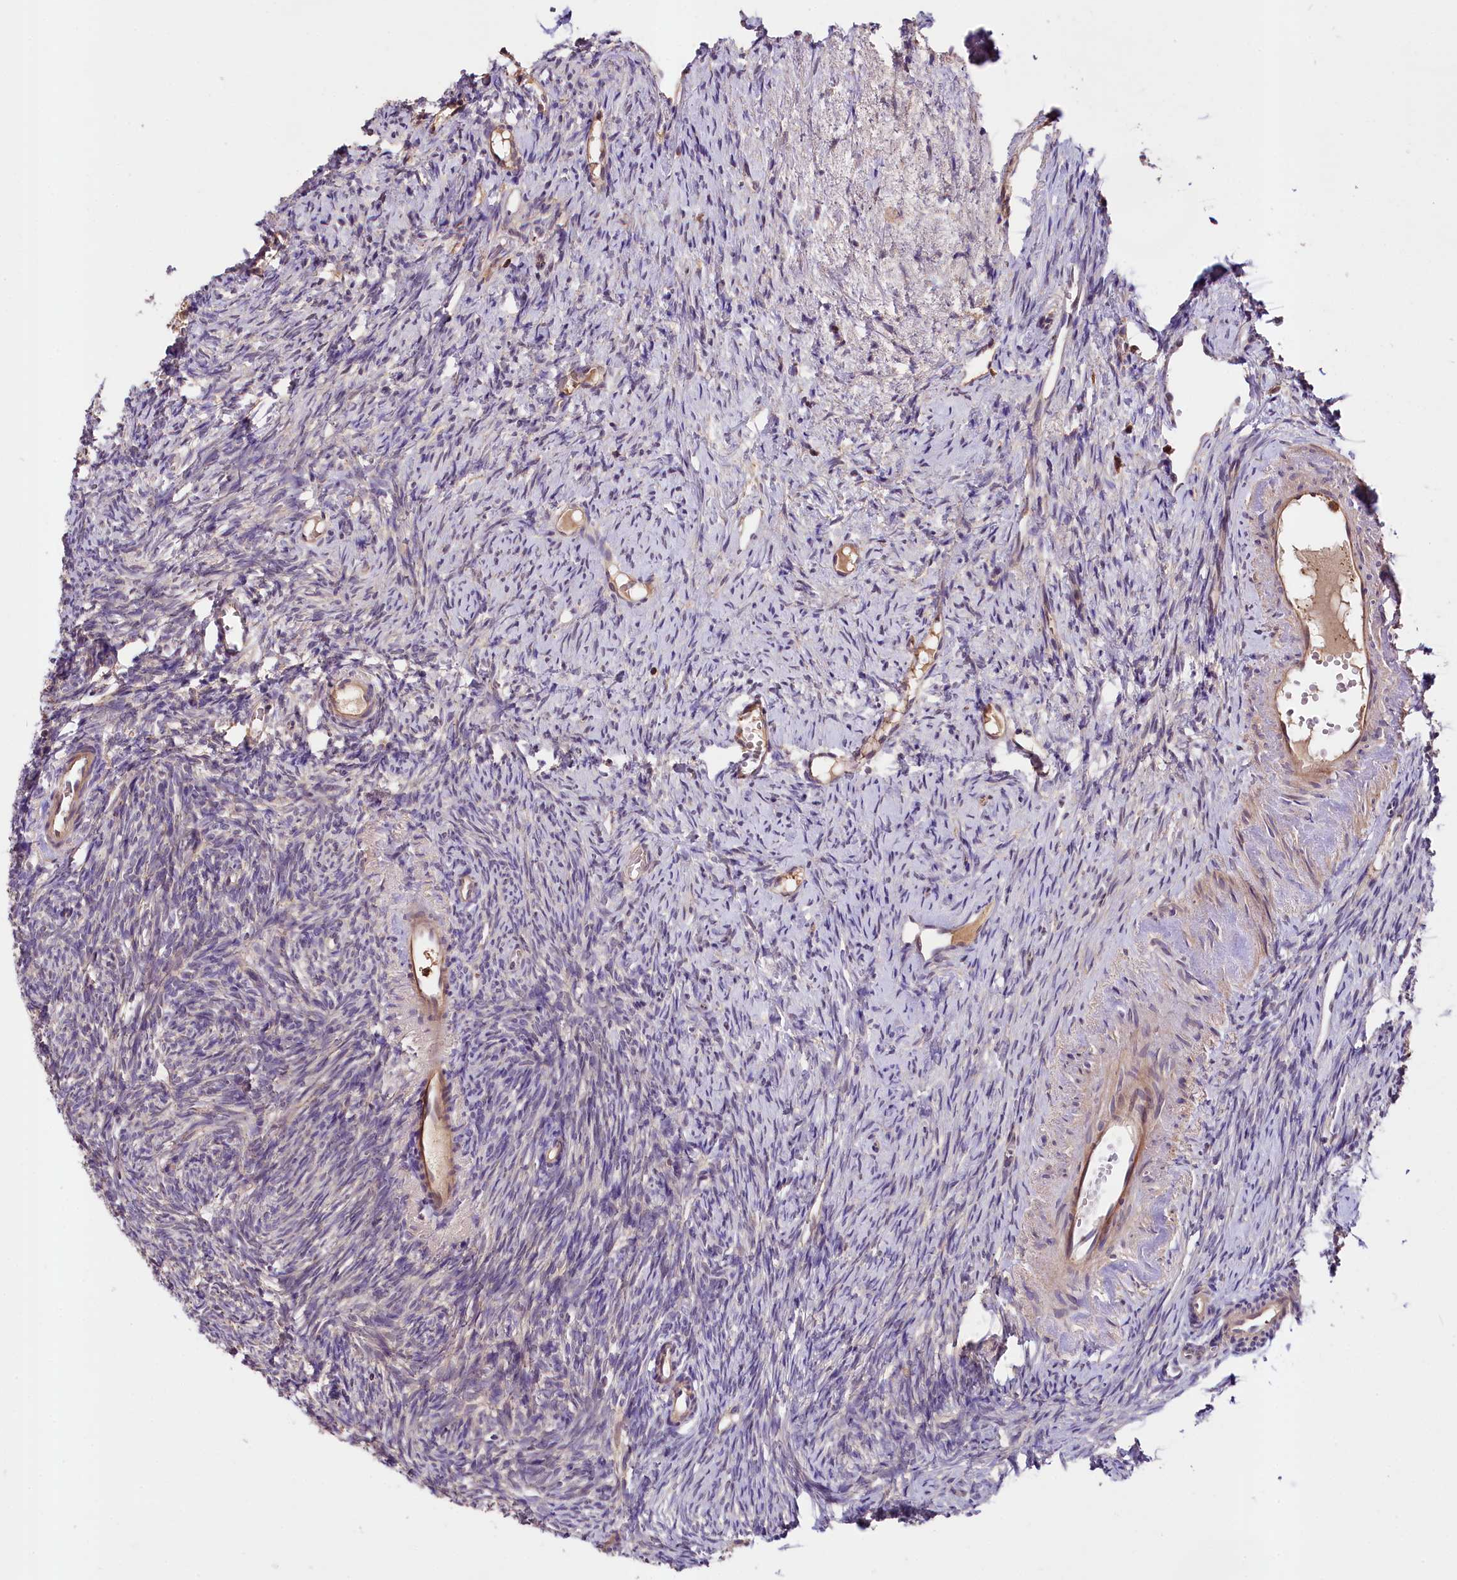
{"staining": {"intensity": "moderate", "quantity": ">75%", "location": "cytoplasmic/membranous"}, "tissue": "ovary", "cell_type": "Follicle cells", "image_type": "normal", "snomed": [{"axis": "morphology", "description": "Normal tissue, NOS"}, {"axis": "topography", "description": "Ovary"}], "caption": "This micrograph exhibits normal ovary stained with immunohistochemistry to label a protein in brown. The cytoplasmic/membranous of follicle cells show moderate positivity for the protein. Nuclei are counter-stained blue.", "gene": "SKIDA1", "patient": {"sex": "female", "age": 51}}